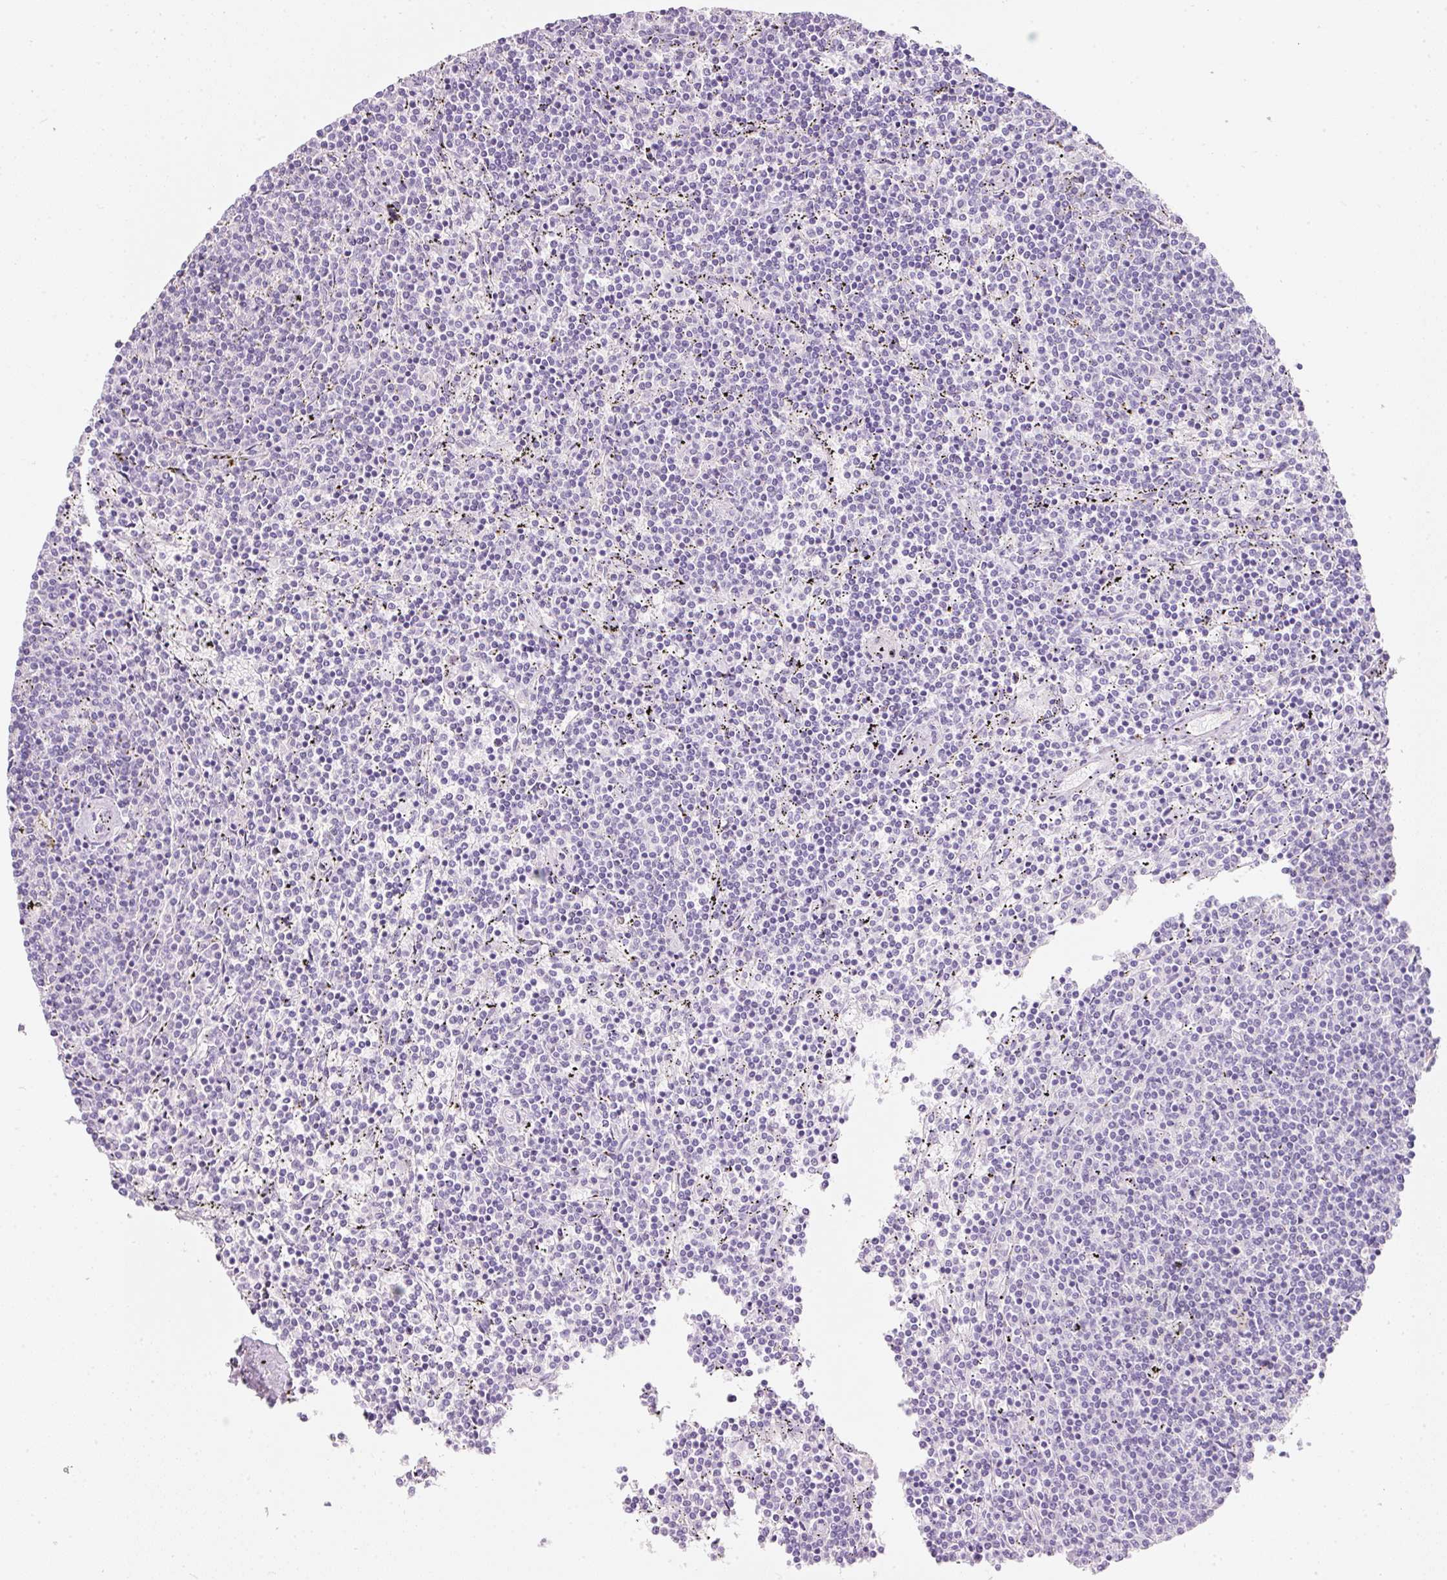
{"staining": {"intensity": "negative", "quantity": "none", "location": "none"}, "tissue": "lymphoma", "cell_type": "Tumor cells", "image_type": "cancer", "snomed": [{"axis": "morphology", "description": "Malignant lymphoma, non-Hodgkin's type, Low grade"}, {"axis": "topography", "description": "Spleen"}], "caption": "IHC micrograph of low-grade malignant lymphoma, non-Hodgkin's type stained for a protein (brown), which reveals no staining in tumor cells.", "gene": "SLC2A2", "patient": {"sex": "female", "age": 50}}